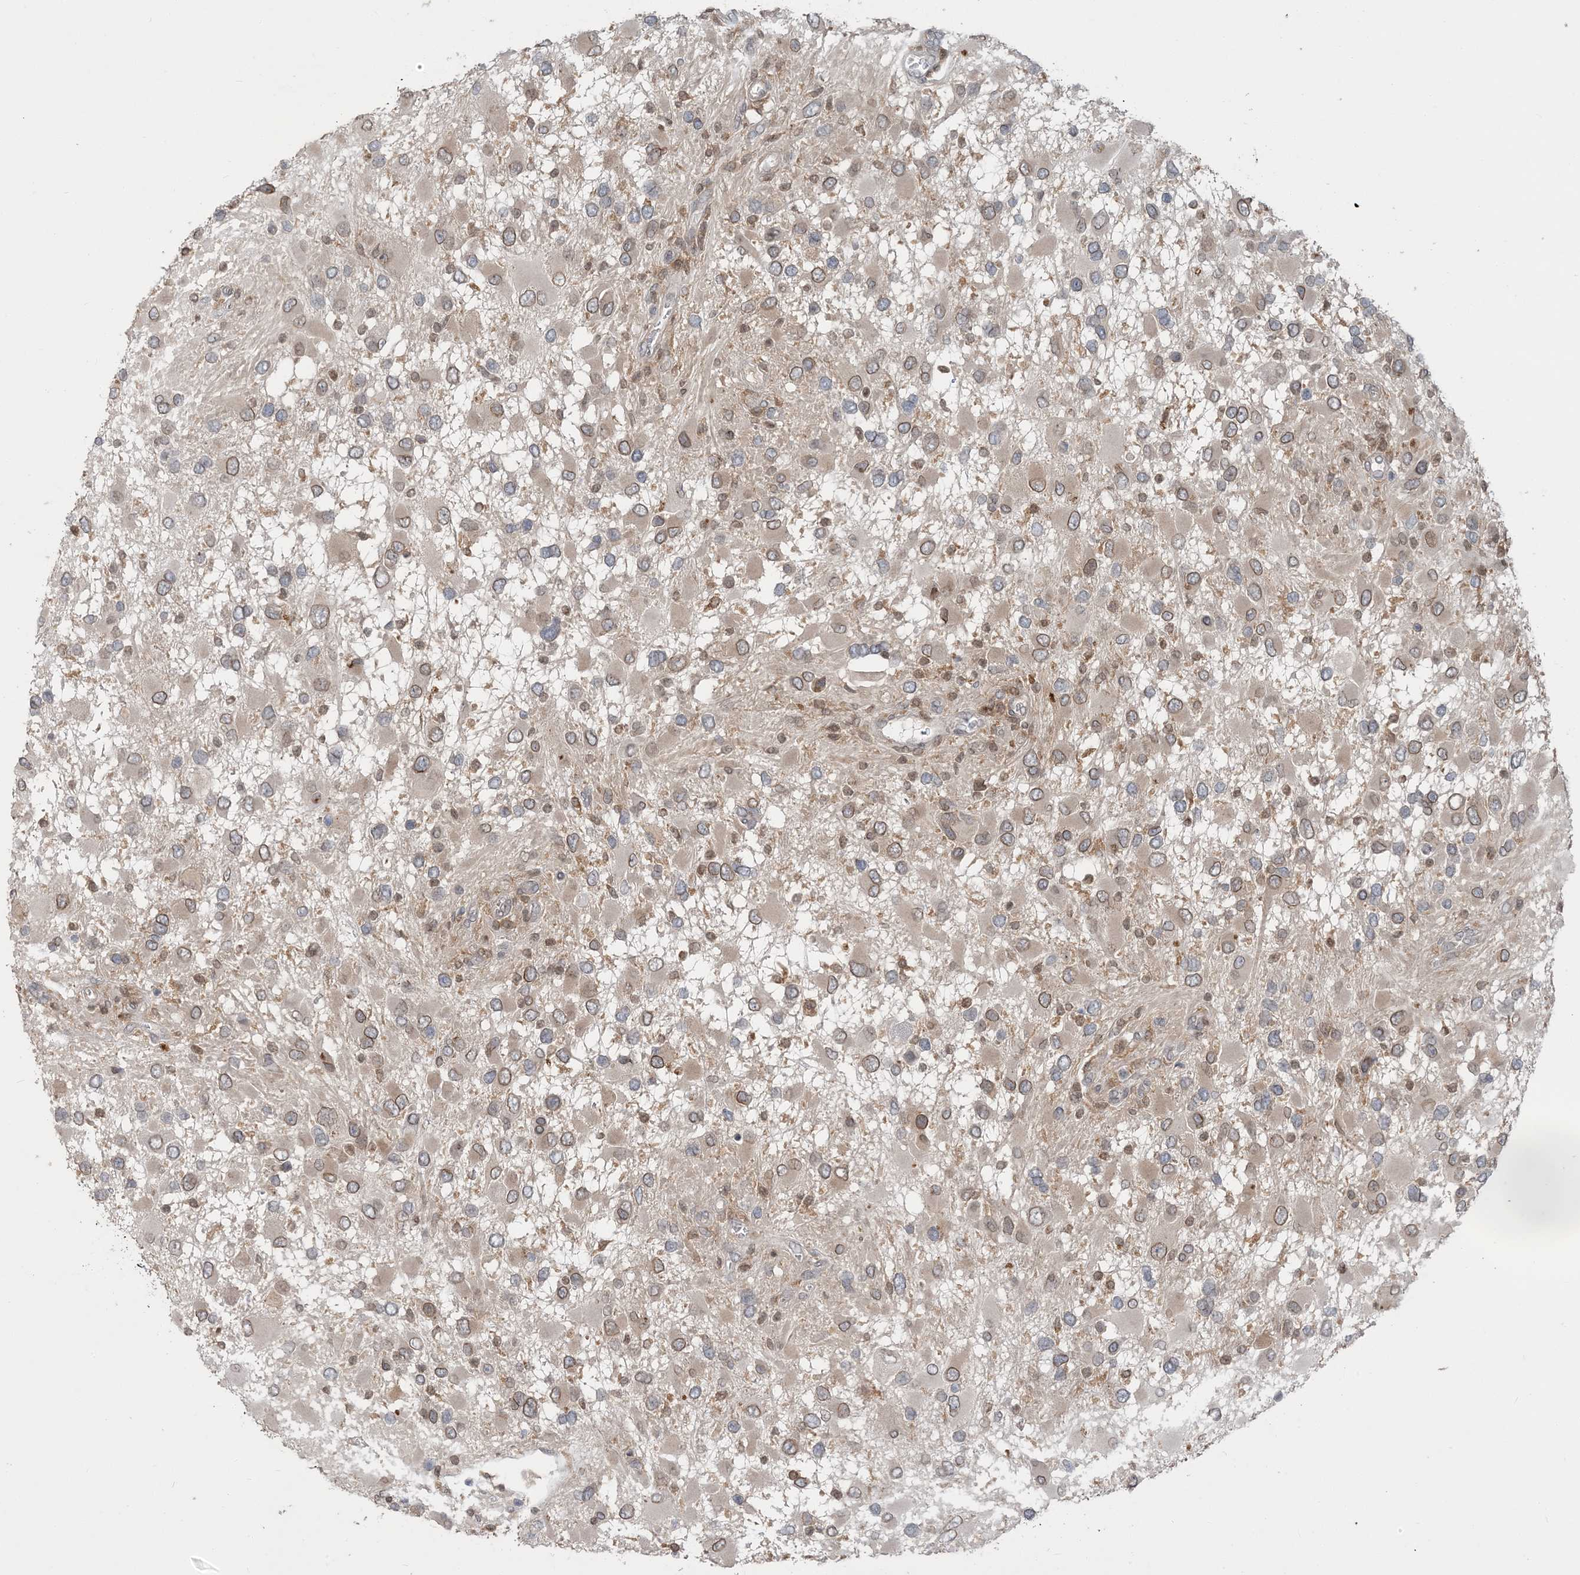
{"staining": {"intensity": "weak", "quantity": ">75%", "location": "cytoplasmic/membranous,nuclear"}, "tissue": "glioma", "cell_type": "Tumor cells", "image_type": "cancer", "snomed": [{"axis": "morphology", "description": "Glioma, malignant, High grade"}, {"axis": "topography", "description": "Brain"}], "caption": "The image shows a brown stain indicating the presence of a protein in the cytoplasmic/membranous and nuclear of tumor cells in high-grade glioma (malignant).", "gene": "NAGK", "patient": {"sex": "male", "age": 53}}